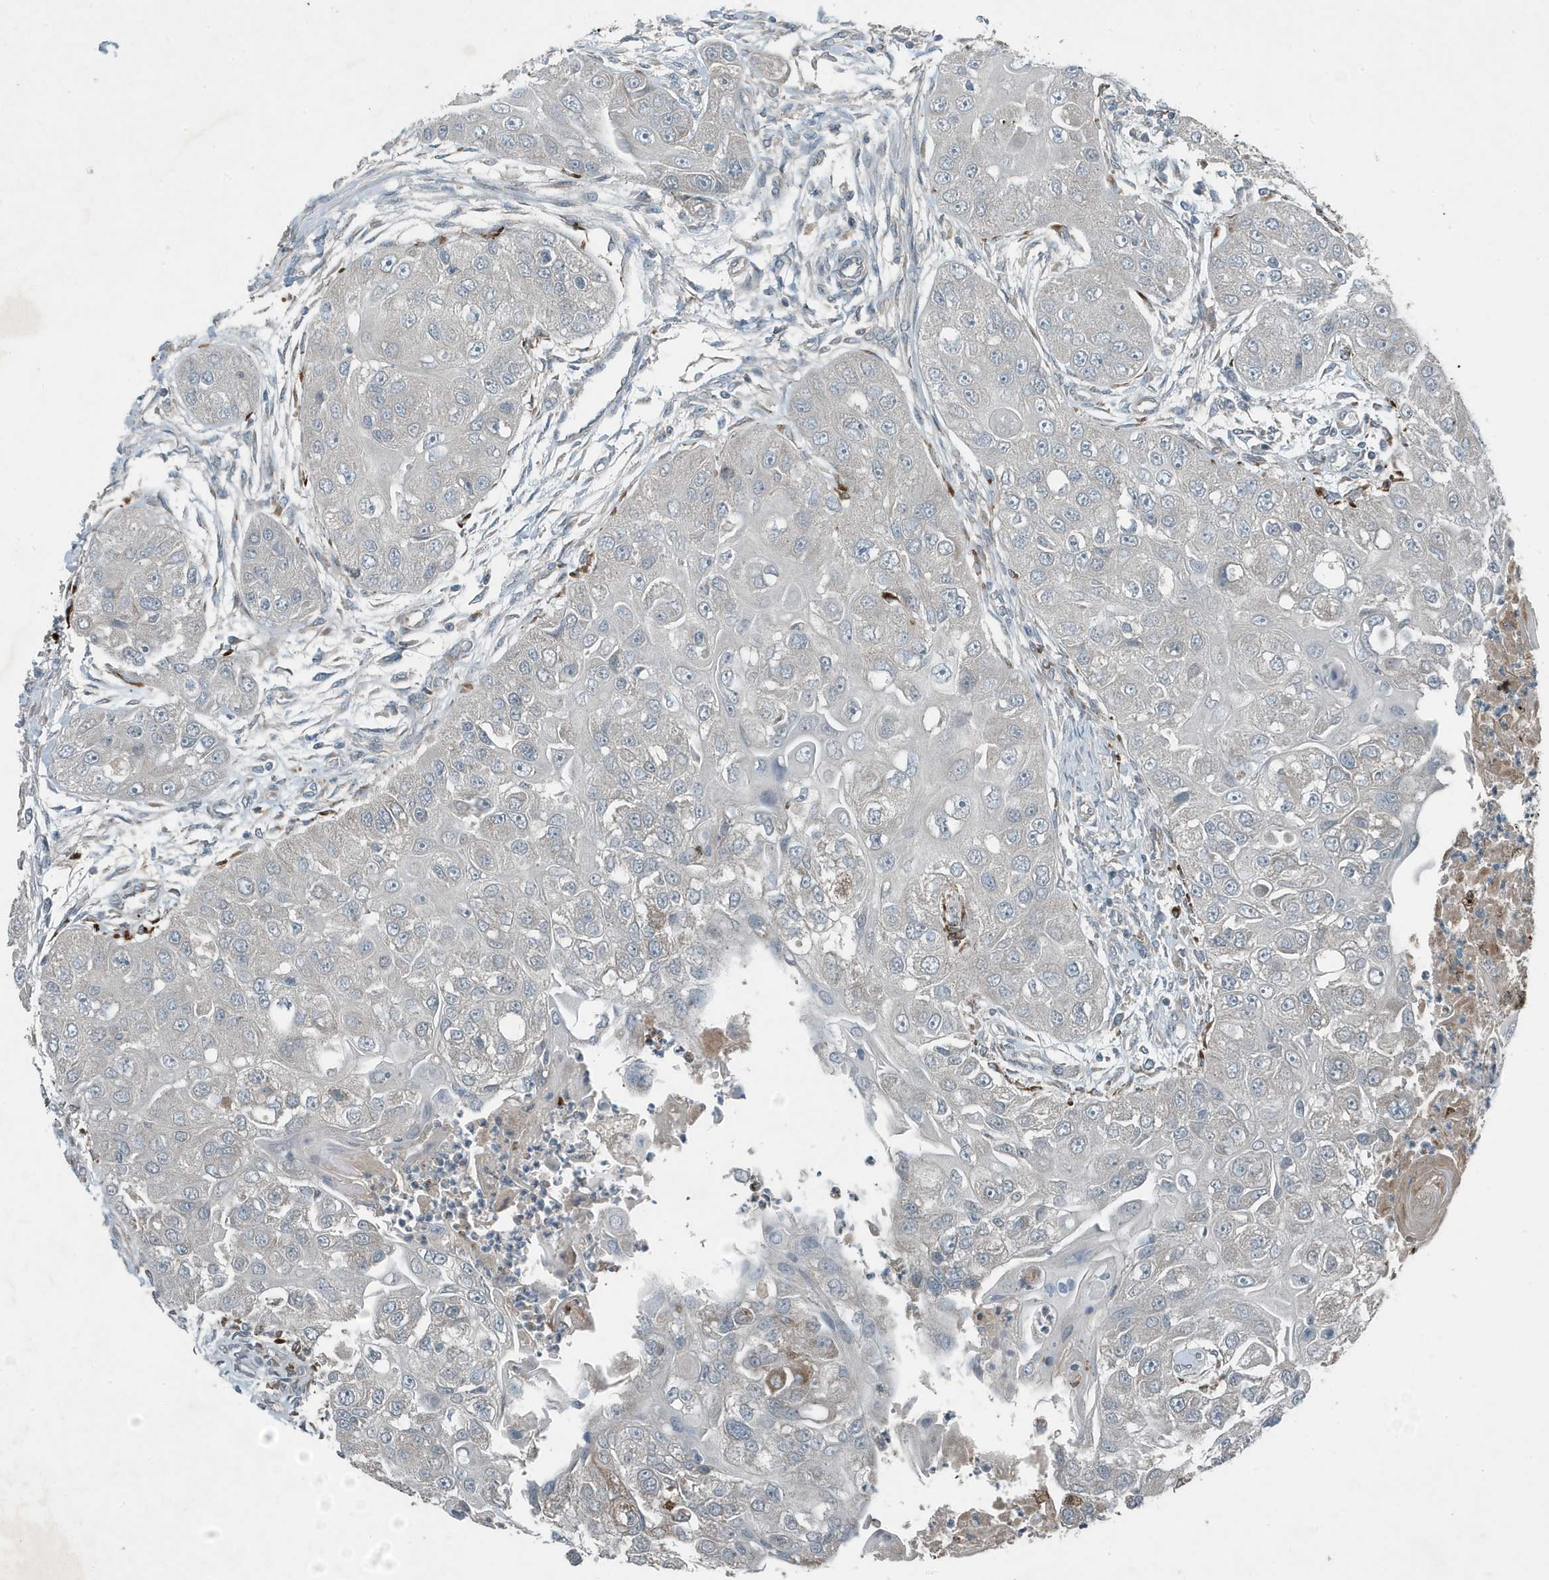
{"staining": {"intensity": "moderate", "quantity": "<25%", "location": "cytoplasmic/membranous"}, "tissue": "head and neck cancer", "cell_type": "Tumor cells", "image_type": "cancer", "snomed": [{"axis": "morphology", "description": "Normal tissue, NOS"}, {"axis": "morphology", "description": "Squamous cell carcinoma, NOS"}, {"axis": "topography", "description": "Skeletal muscle"}, {"axis": "topography", "description": "Head-Neck"}], "caption": "Head and neck squamous cell carcinoma stained with a protein marker demonstrates moderate staining in tumor cells.", "gene": "DAPP1", "patient": {"sex": "male", "age": 51}}